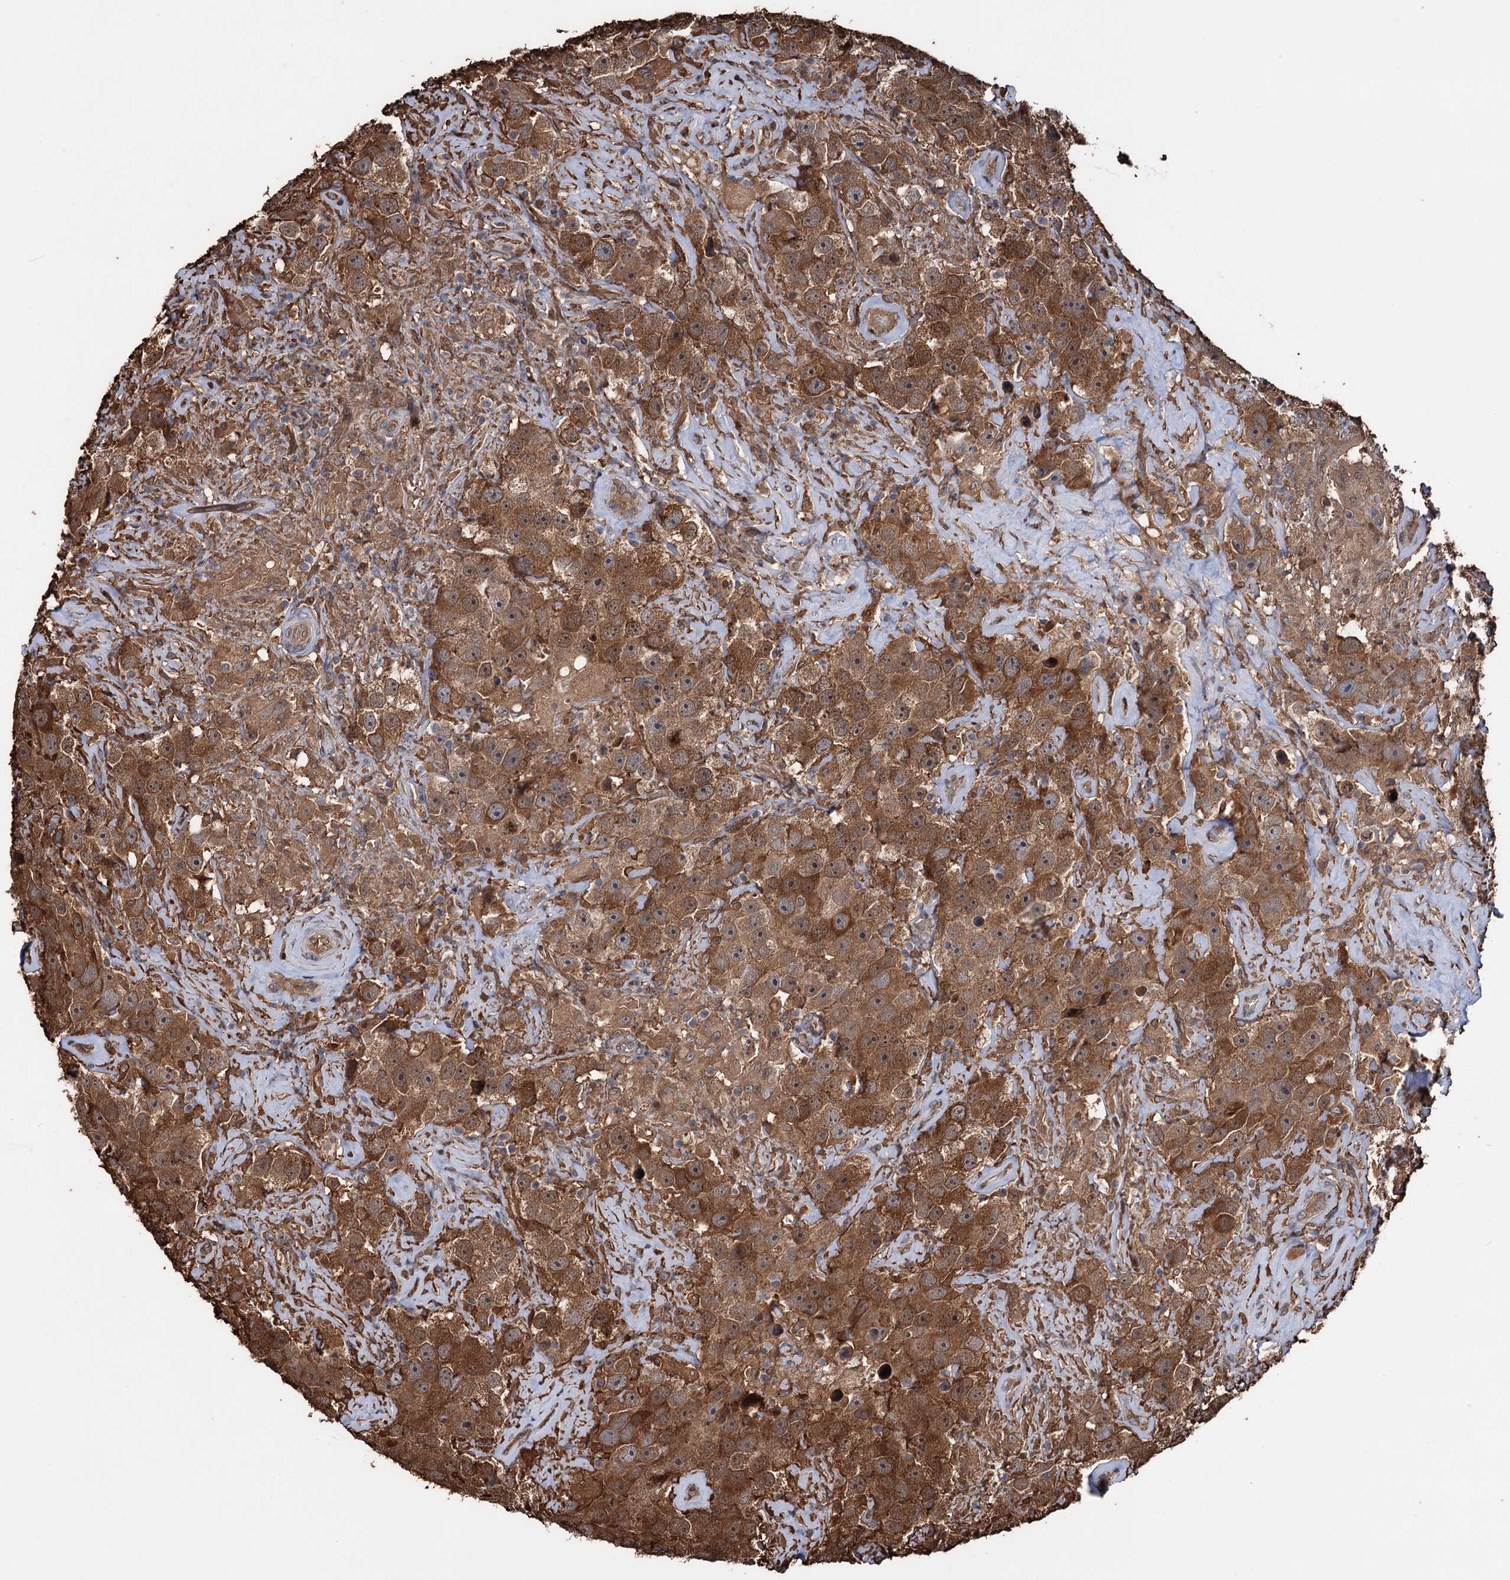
{"staining": {"intensity": "strong", "quantity": ">75%", "location": "cytoplasmic/membranous"}, "tissue": "testis cancer", "cell_type": "Tumor cells", "image_type": "cancer", "snomed": [{"axis": "morphology", "description": "Seminoma, NOS"}, {"axis": "topography", "description": "Testis"}], "caption": "A high amount of strong cytoplasmic/membranous positivity is appreciated in about >75% of tumor cells in testis cancer tissue.", "gene": "NCAPD2", "patient": {"sex": "male", "age": 49}}